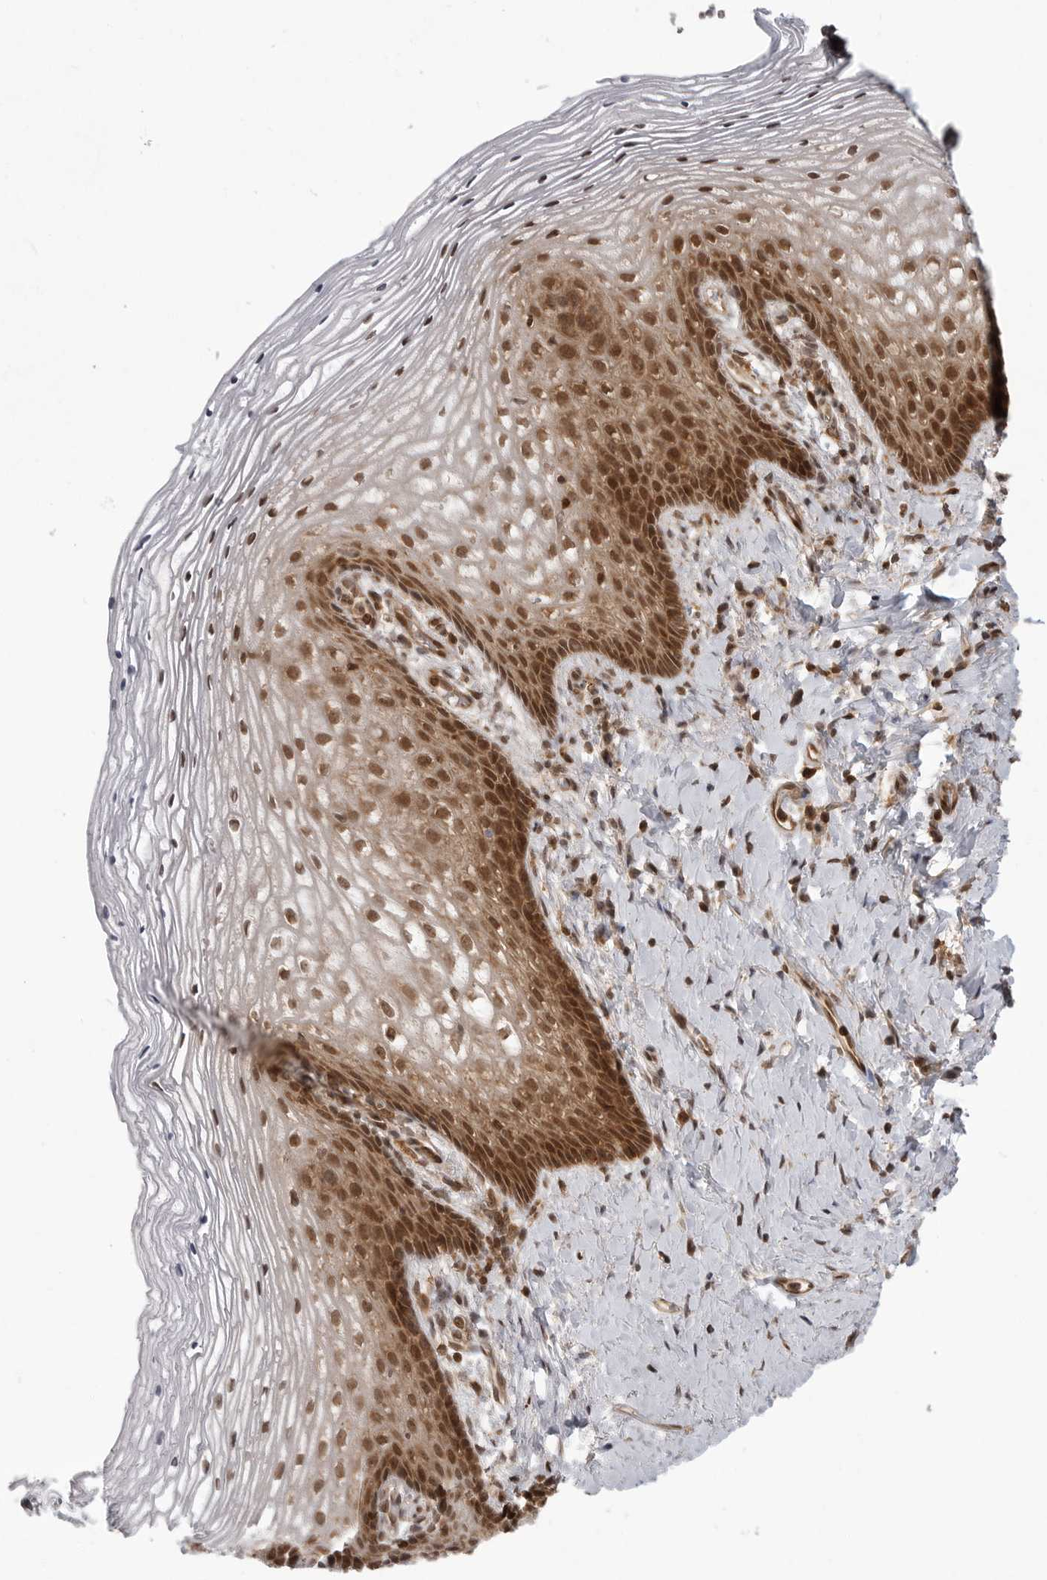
{"staining": {"intensity": "moderate", "quantity": ">75%", "location": "nuclear"}, "tissue": "vagina", "cell_type": "Squamous epithelial cells", "image_type": "normal", "snomed": [{"axis": "morphology", "description": "Normal tissue, NOS"}, {"axis": "topography", "description": "Vagina"}], "caption": "A high-resolution photomicrograph shows immunohistochemistry staining of unremarkable vagina, which shows moderate nuclear staining in about >75% of squamous epithelial cells.", "gene": "SZRD1", "patient": {"sex": "female", "age": 60}}